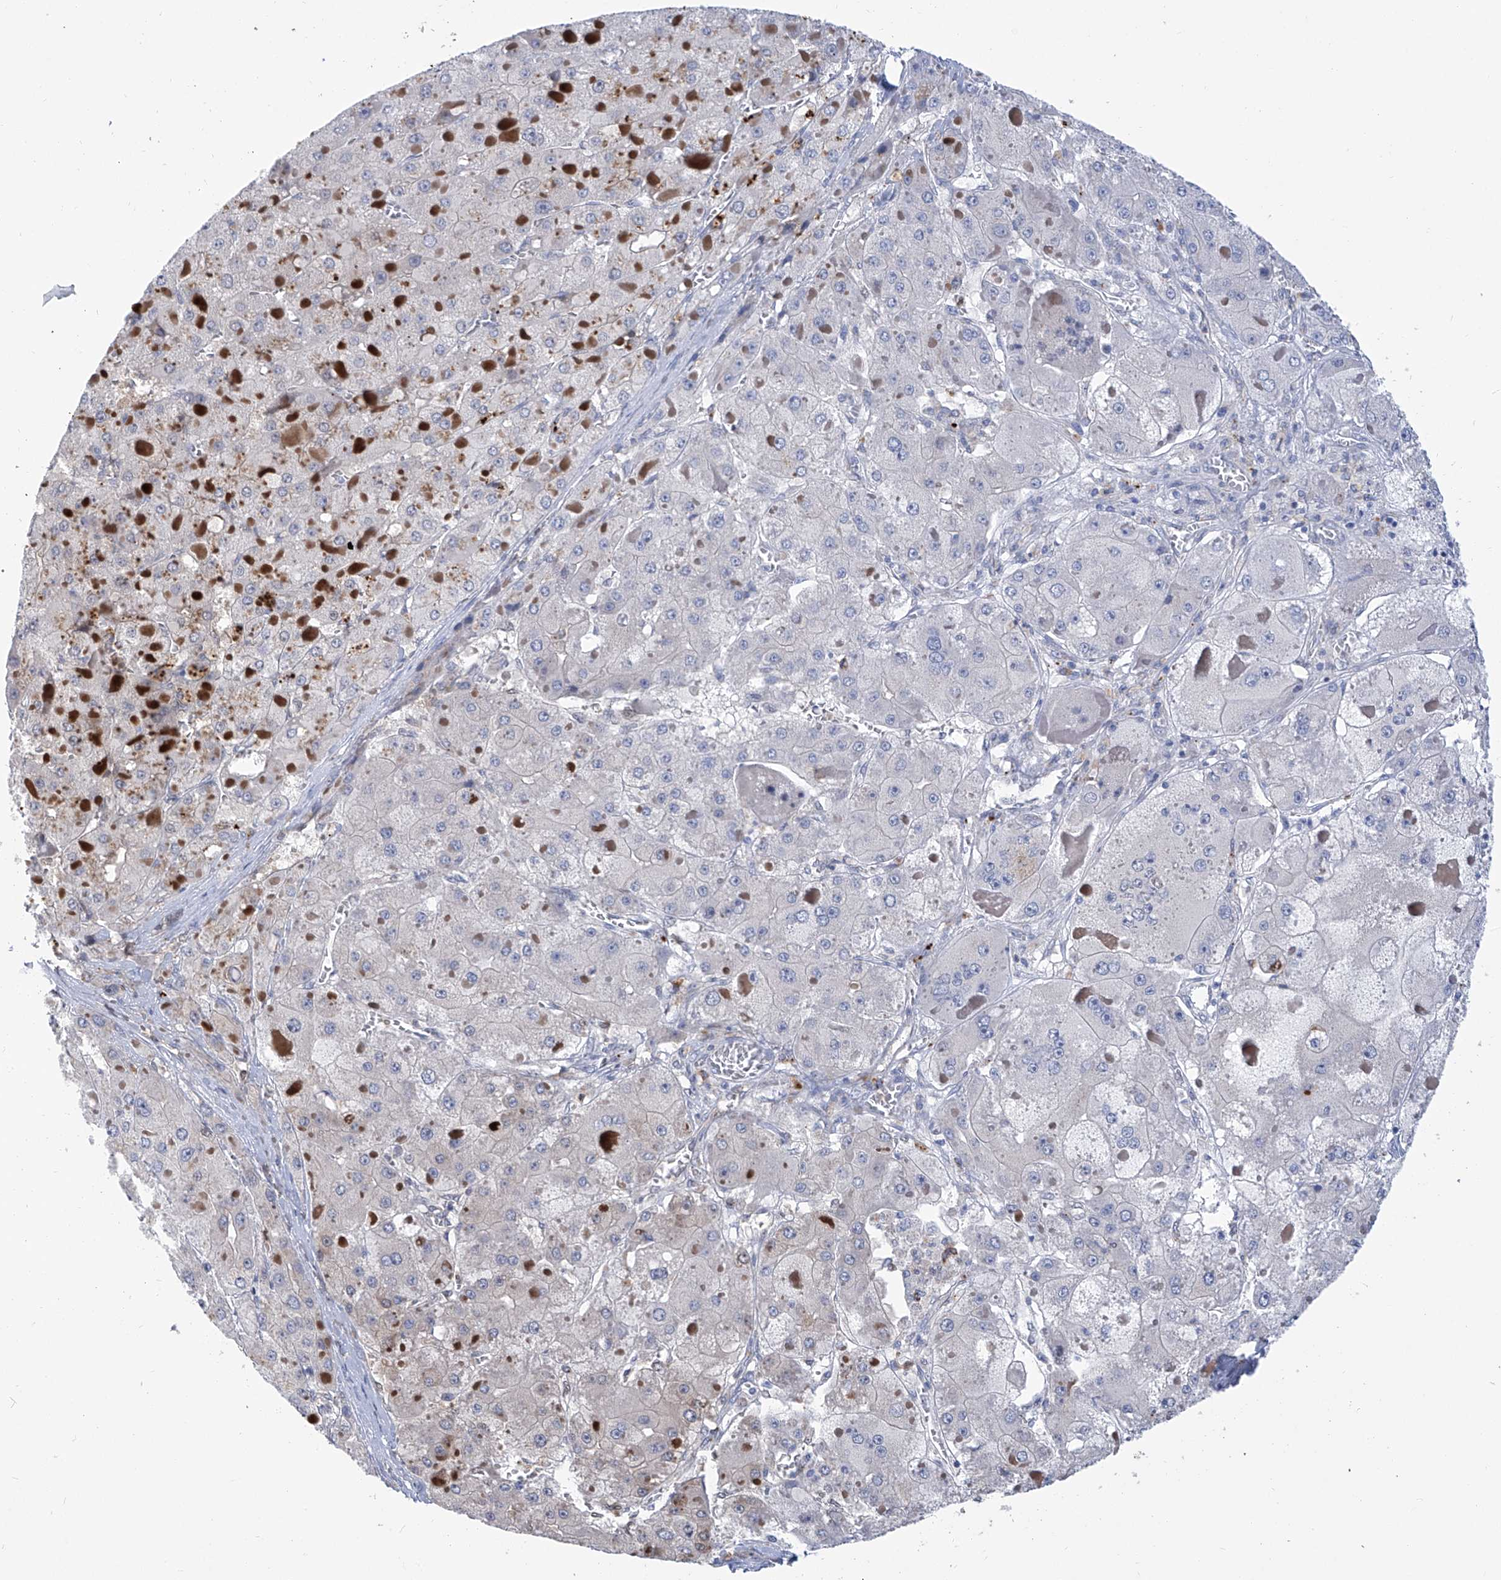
{"staining": {"intensity": "weak", "quantity": "<25%", "location": "cytoplasmic/membranous"}, "tissue": "liver cancer", "cell_type": "Tumor cells", "image_type": "cancer", "snomed": [{"axis": "morphology", "description": "Carcinoma, Hepatocellular, NOS"}, {"axis": "topography", "description": "Liver"}], "caption": "Immunohistochemistry (IHC) photomicrograph of neoplastic tissue: human liver cancer stained with DAB shows no significant protein staining in tumor cells.", "gene": "PHF20", "patient": {"sex": "female", "age": 73}}